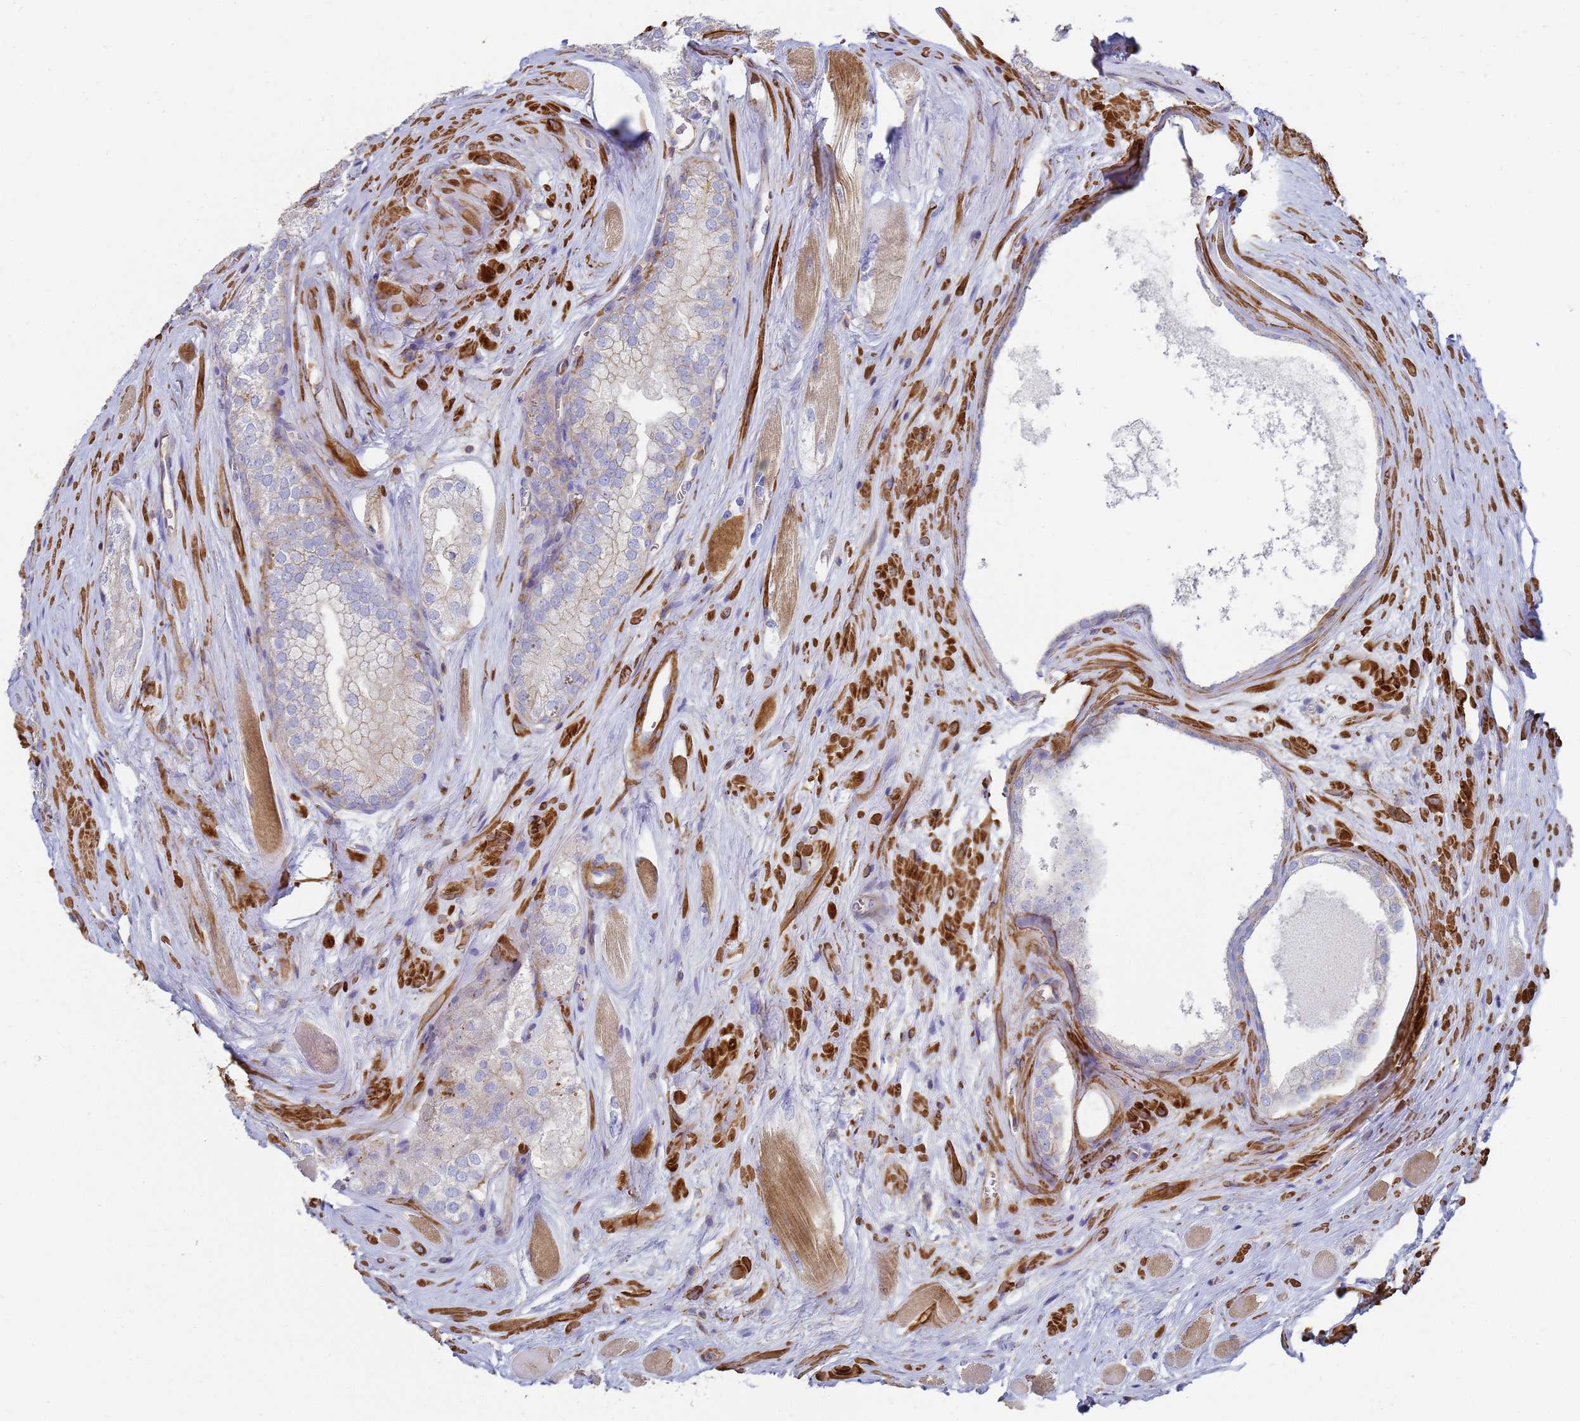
{"staining": {"intensity": "negative", "quantity": "none", "location": "none"}, "tissue": "prostate cancer", "cell_type": "Tumor cells", "image_type": "cancer", "snomed": [{"axis": "morphology", "description": "Adenocarcinoma, Low grade"}, {"axis": "topography", "description": "Prostate"}], "caption": "This is a histopathology image of IHC staining of prostate cancer, which shows no expression in tumor cells.", "gene": "ACTB", "patient": {"sex": "male", "age": 68}}